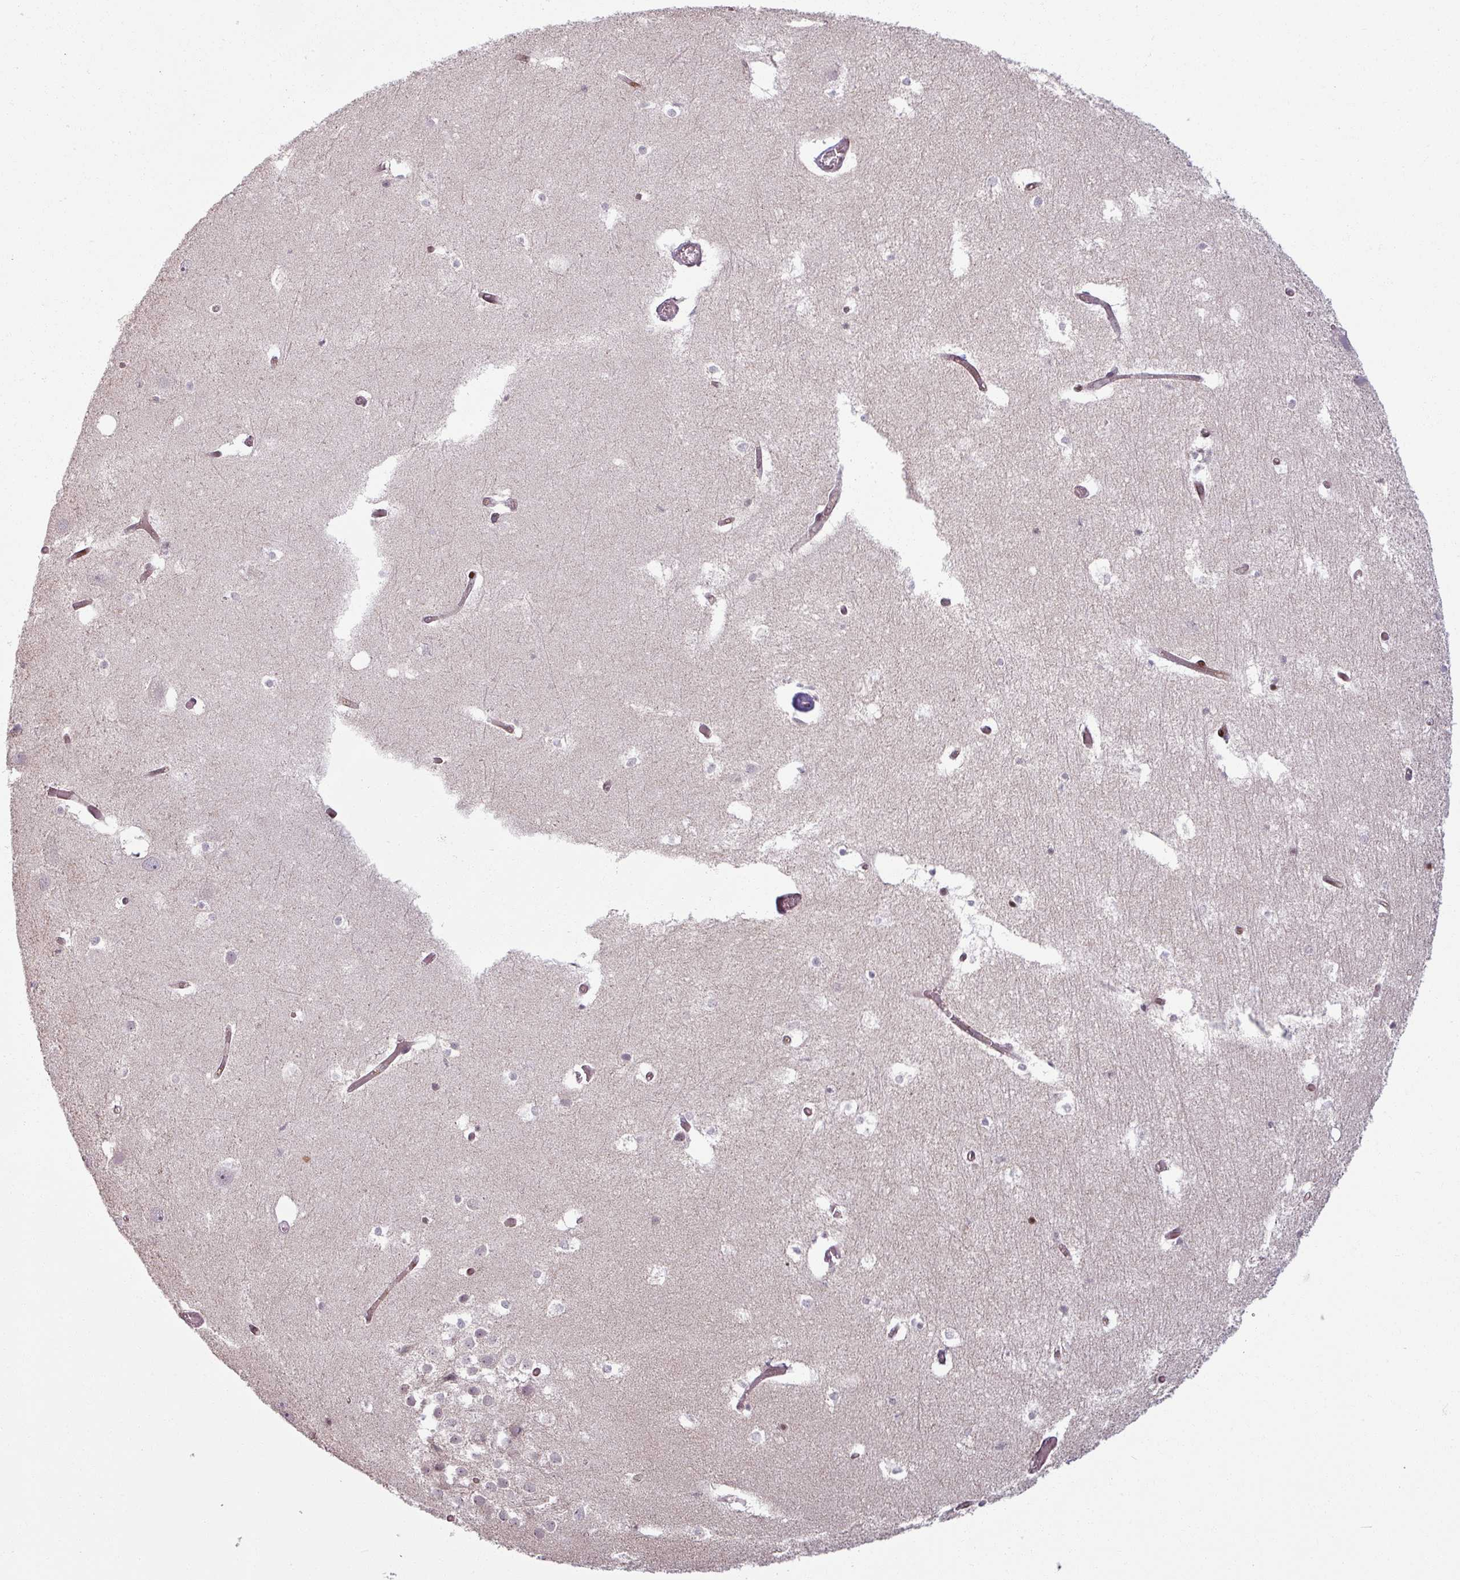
{"staining": {"intensity": "negative", "quantity": "none", "location": "none"}, "tissue": "hippocampus", "cell_type": "Glial cells", "image_type": "normal", "snomed": [{"axis": "morphology", "description": "Normal tissue, NOS"}, {"axis": "topography", "description": "Hippocampus"}], "caption": "Image shows no significant protein positivity in glial cells of normal hippocampus. (Immunohistochemistry (ihc), brightfield microscopy, high magnification).", "gene": "NCOR1", "patient": {"sex": "female", "age": 52}}